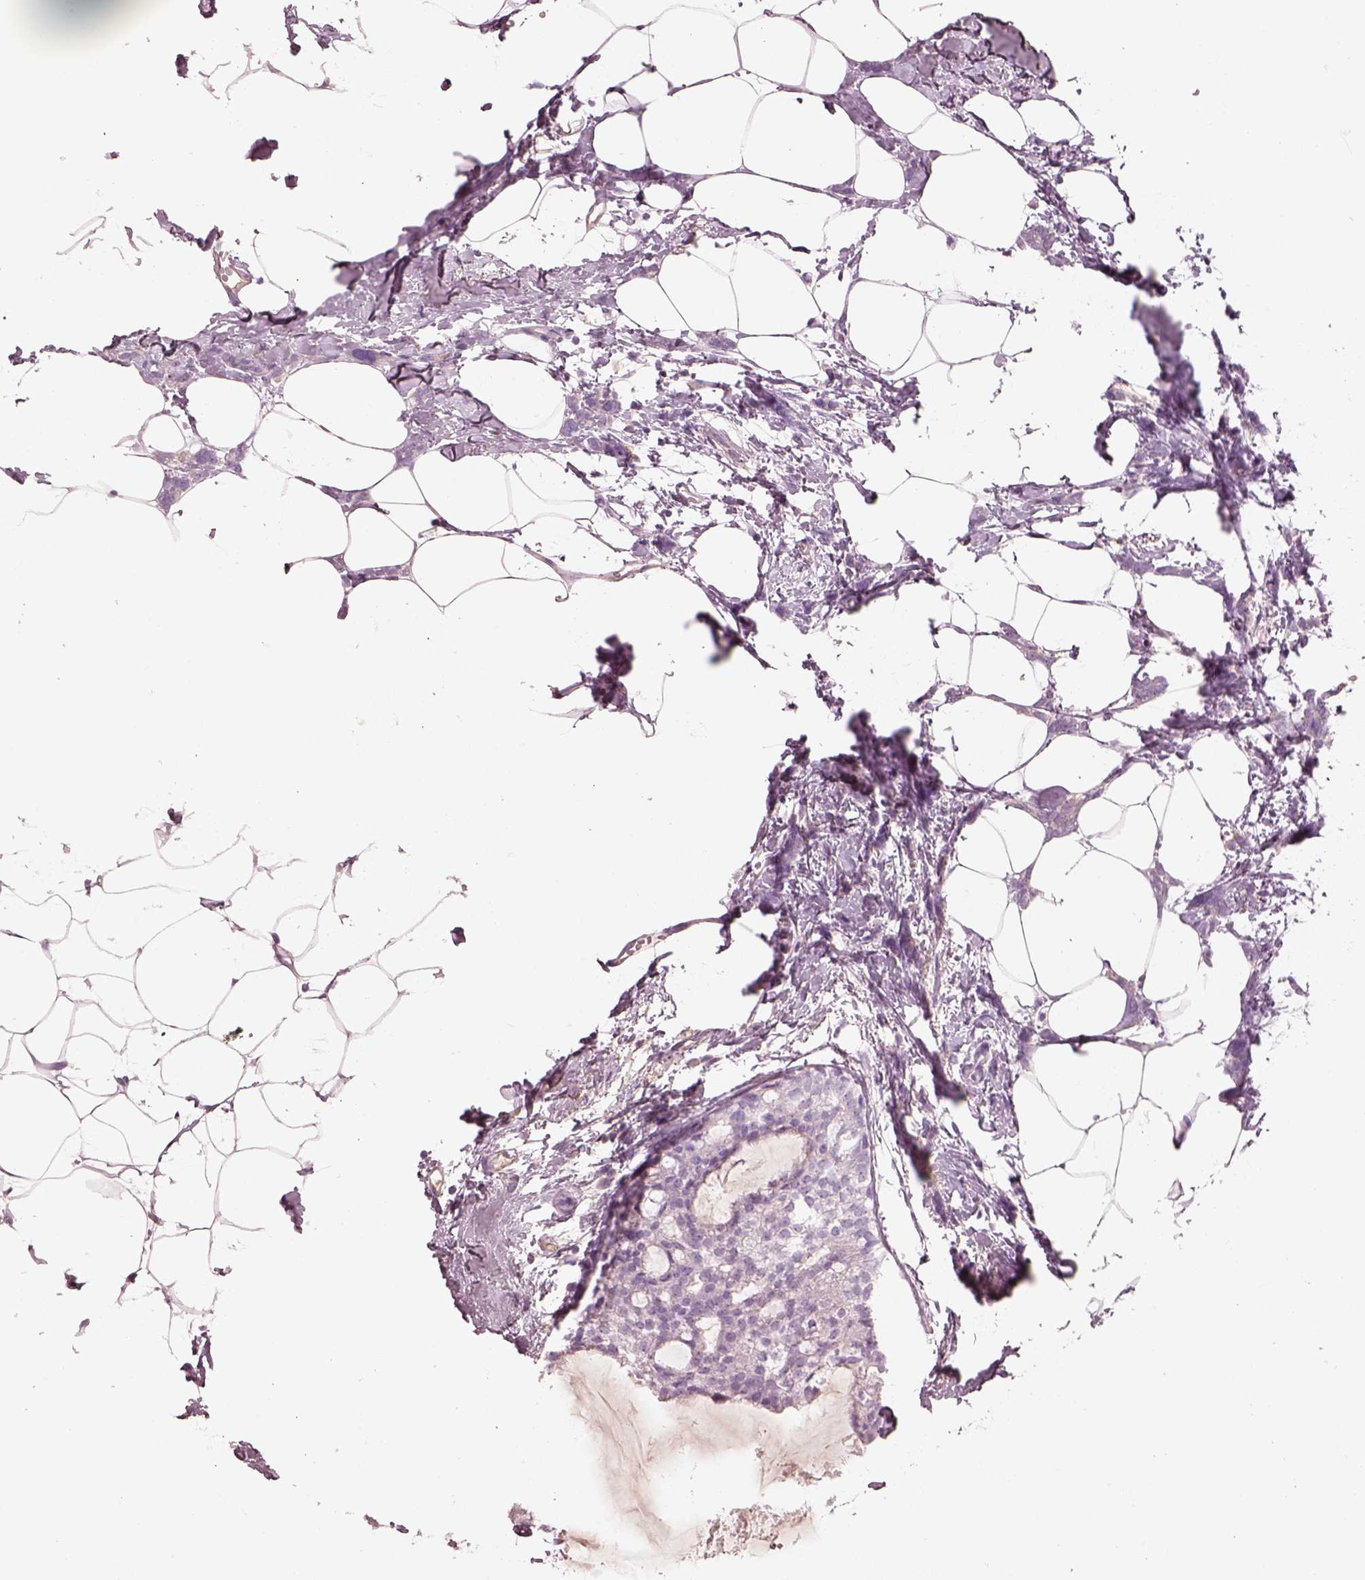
{"staining": {"intensity": "negative", "quantity": "none", "location": "none"}, "tissue": "breast cancer", "cell_type": "Tumor cells", "image_type": "cancer", "snomed": [{"axis": "morphology", "description": "Duct carcinoma"}, {"axis": "topography", "description": "Breast"}], "caption": "High power microscopy photomicrograph of an IHC micrograph of breast invasive ductal carcinoma, revealing no significant staining in tumor cells. (Immunohistochemistry, brightfield microscopy, high magnification).", "gene": "IGLL1", "patient": {"sex": "female", "age": 40}}